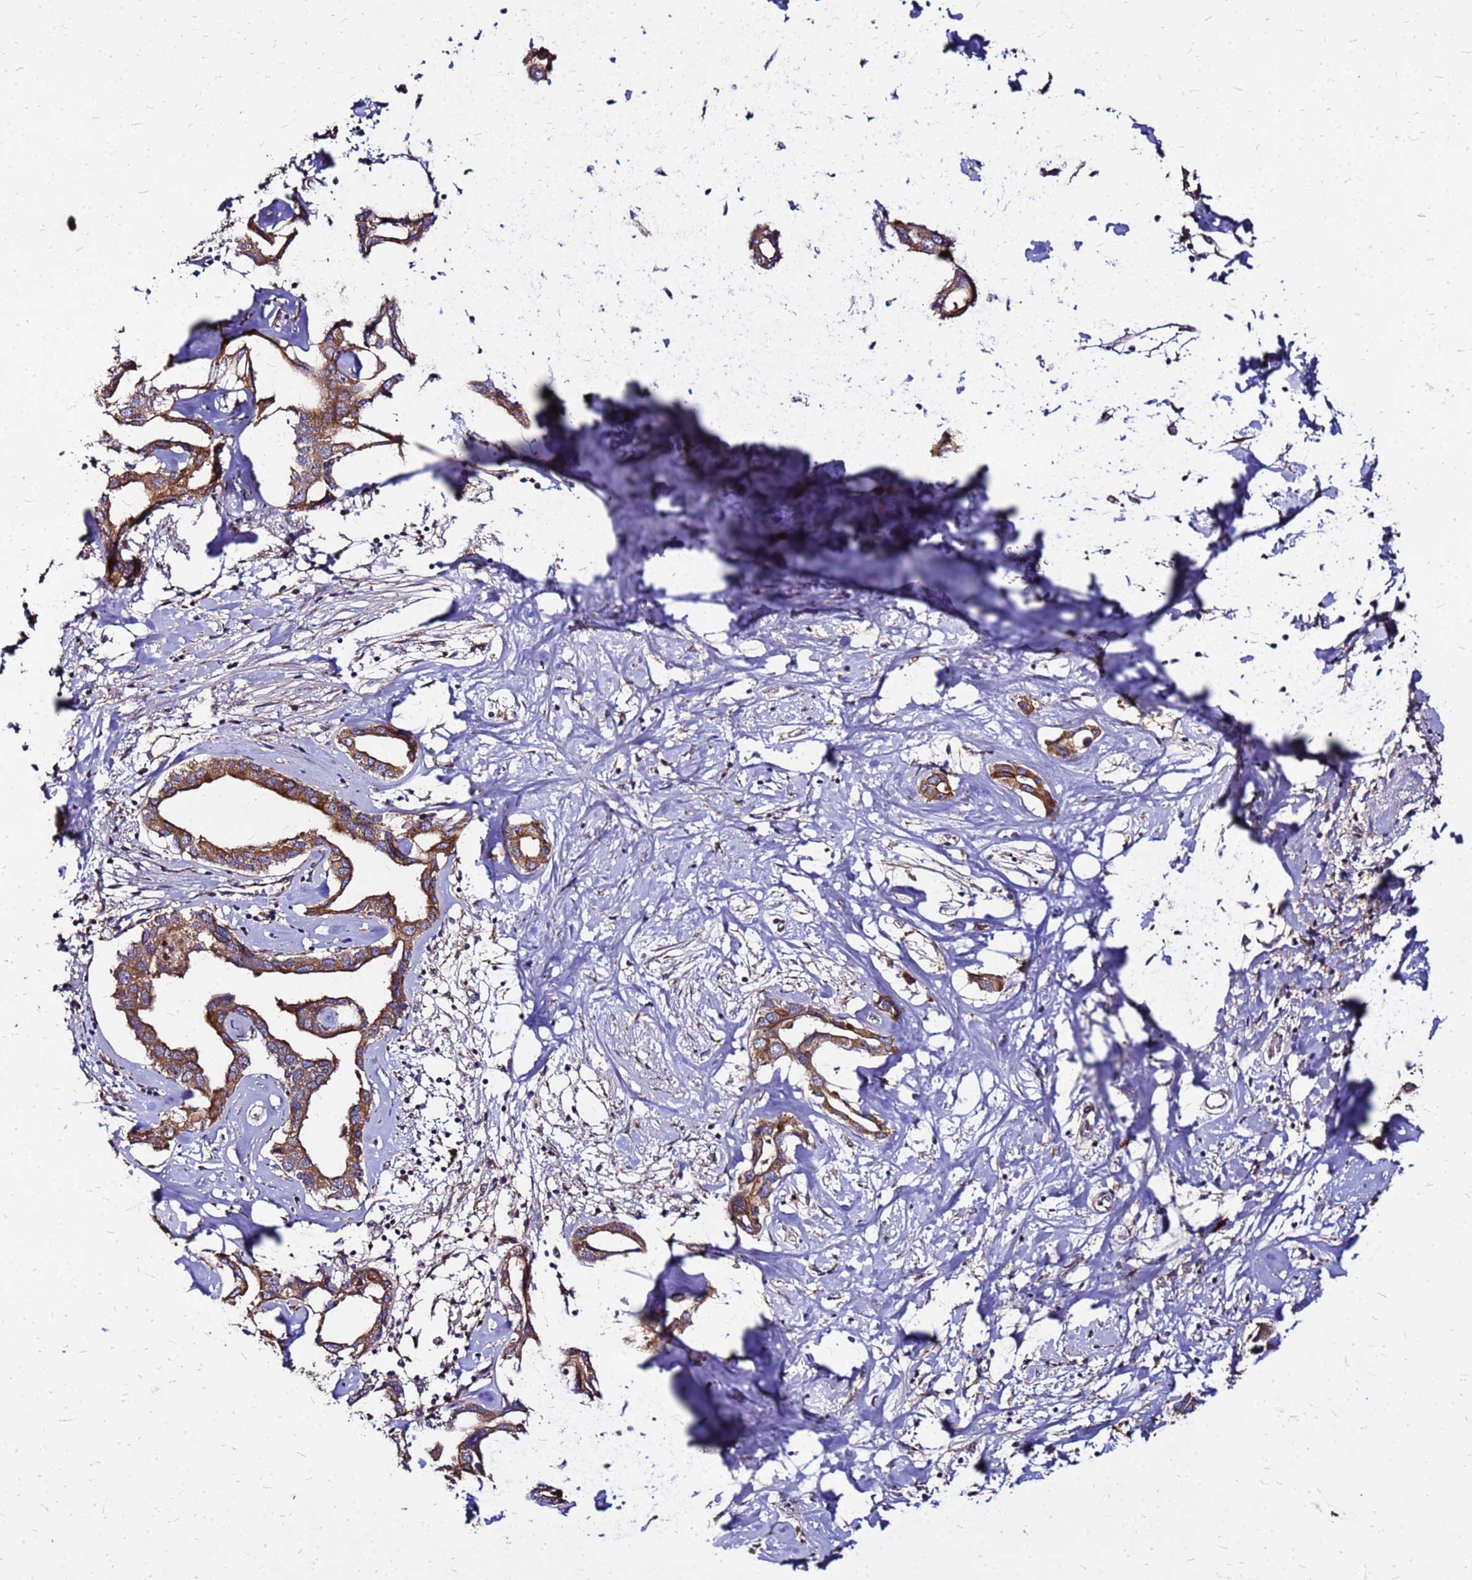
{"staining": {"intensity": "strong", "quantity": "25%-75%", "location": "cytoplasmic/membranous"}, "tissue": "liver cancer", "cell_type": "Tumor cells", "image_type": "cancer", "snomed": [{"axis": "morphology", "description": "Cholangiocarcinoma"}, {"axis": "topography", "description": "Liver"}], "caption": "The immunohistochemical stain labels strong cytoplasmic/membranous expression in tumor cells of cholangiocarcinoma (liver) tissue. The protein of interest is shown in brown color, while the nuclei are stained blue.", "gene": "VMO1", "patient": {"sex": "male", "age": 59}}